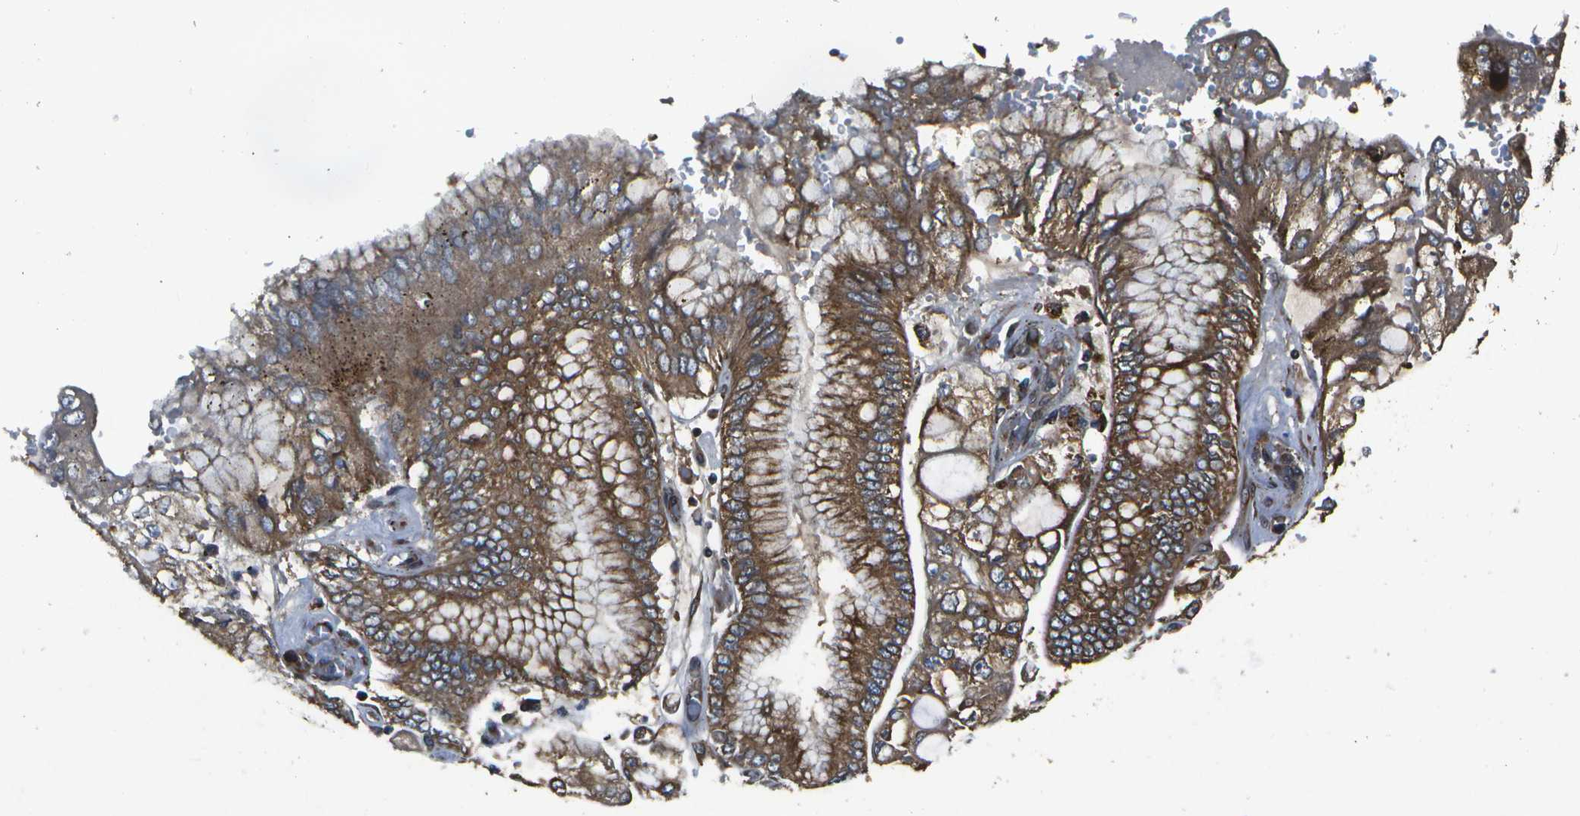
{"staining": {"intensity": "moderate", "quantity": ">75%", "location": "cytoplasmic/membranous"}, "tissue": "stomach cancer", "cell_type": "Tumor cells", "image_type": "cancer", "snomed": [{"axis": "morphology", "description": "Adenocarcinoma, NOS"}, {"axis": "topography", "description": "Stomach"}], "caption": "Stomach adenocarcinoma stained for a protein shows moderate cytoplasmic/membranous positivity in tumor cells.", "gene": "HFE", "patient": {"sex": "male", "age": 76}}